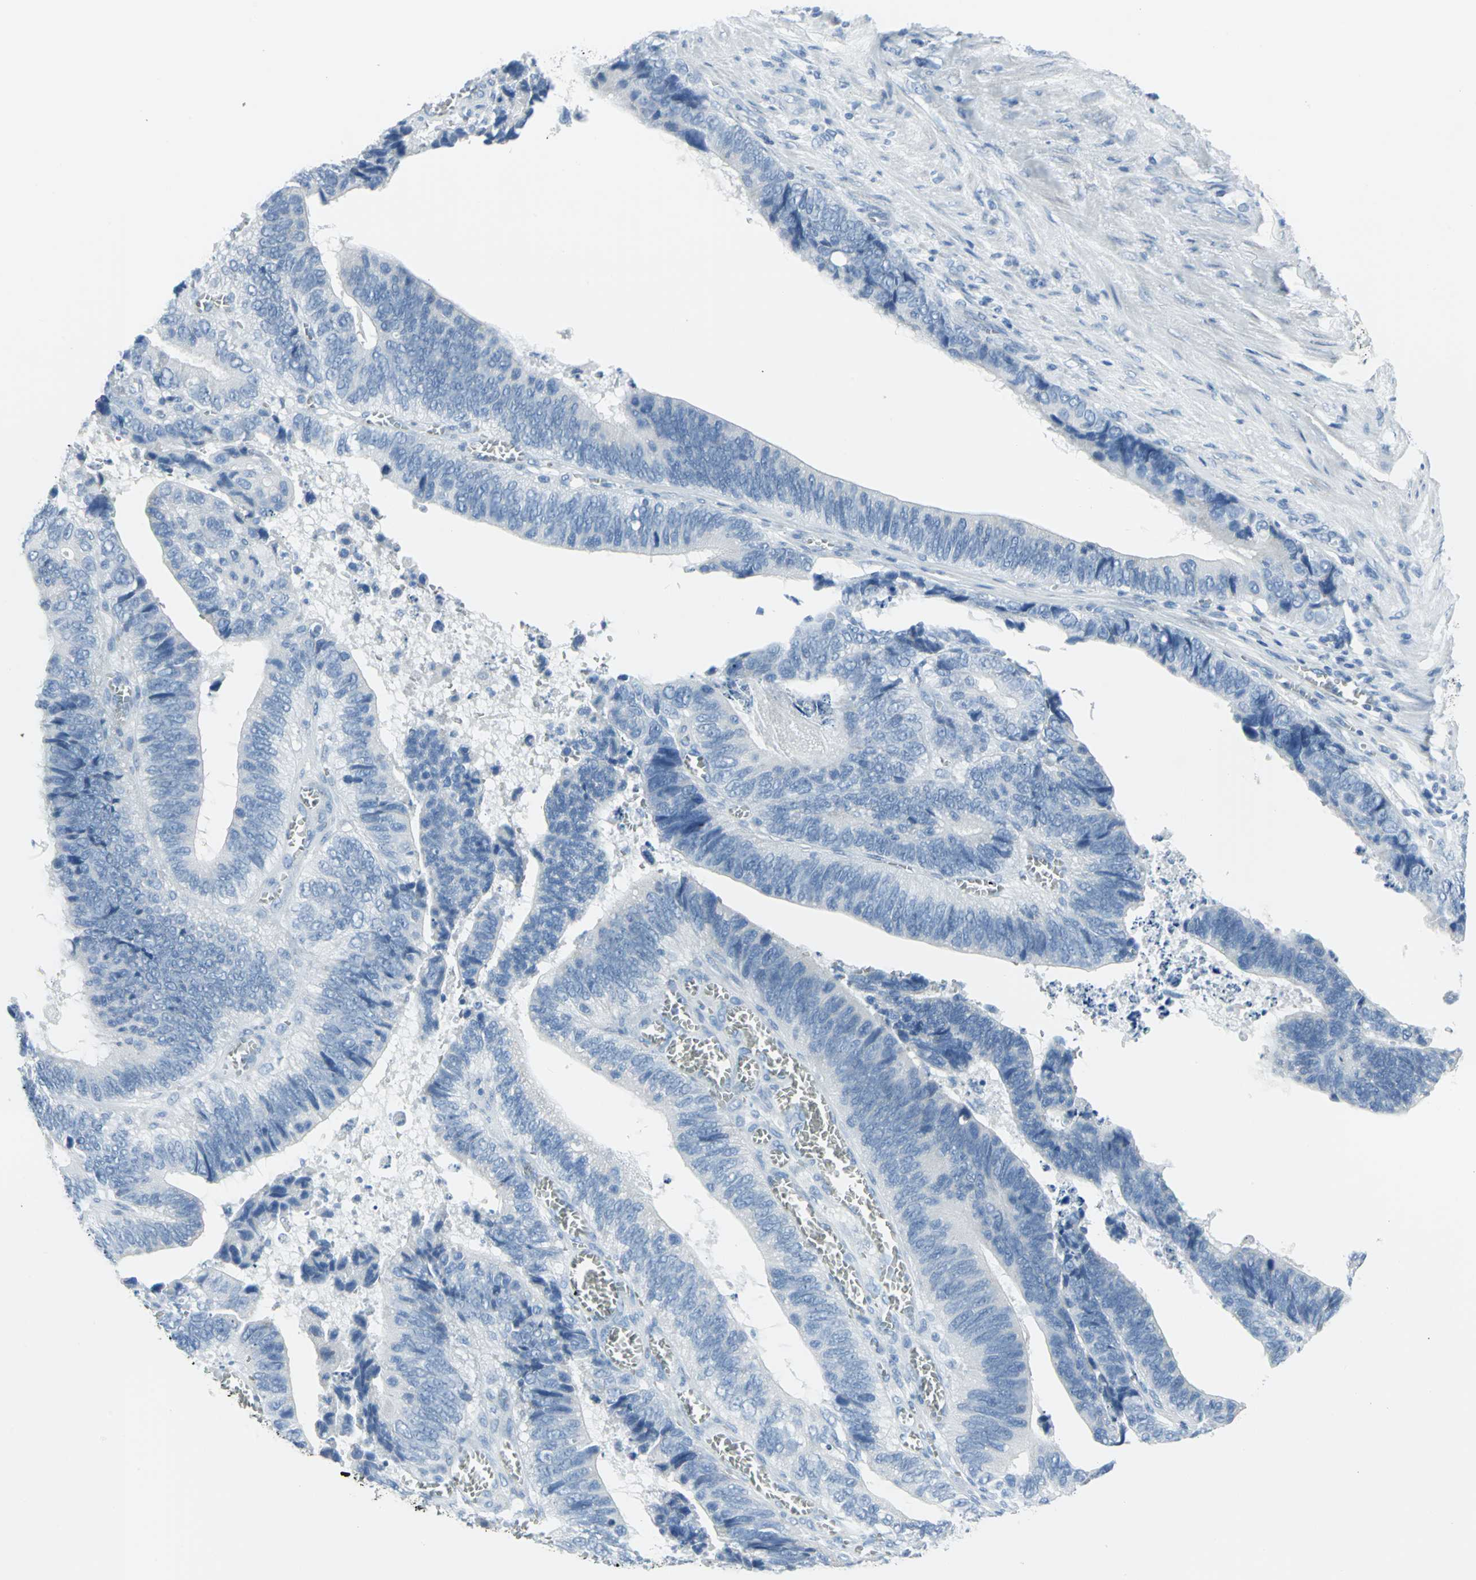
{"staining": {"intensity": "weak", "quantity": "<25%", "location": "cytoplasmic/membranous"}, "tissue": "colorectal cancer", "cell_type": "Tumor cells", "image_type": "cancer", "snomed": [{"axis": "morphology", "description": "Adenocarcinoma, NOS"}, {"axis": "topography", "description": "Colon"}], "caption": "This is a micrograph of immunohistochemistry (IHC) staining of colorectal cancer (adenocarcinoma), which shows no staining in tumor cells.", "gene": "CYB5A", "patient": {"sex": "male", "age": 72}}